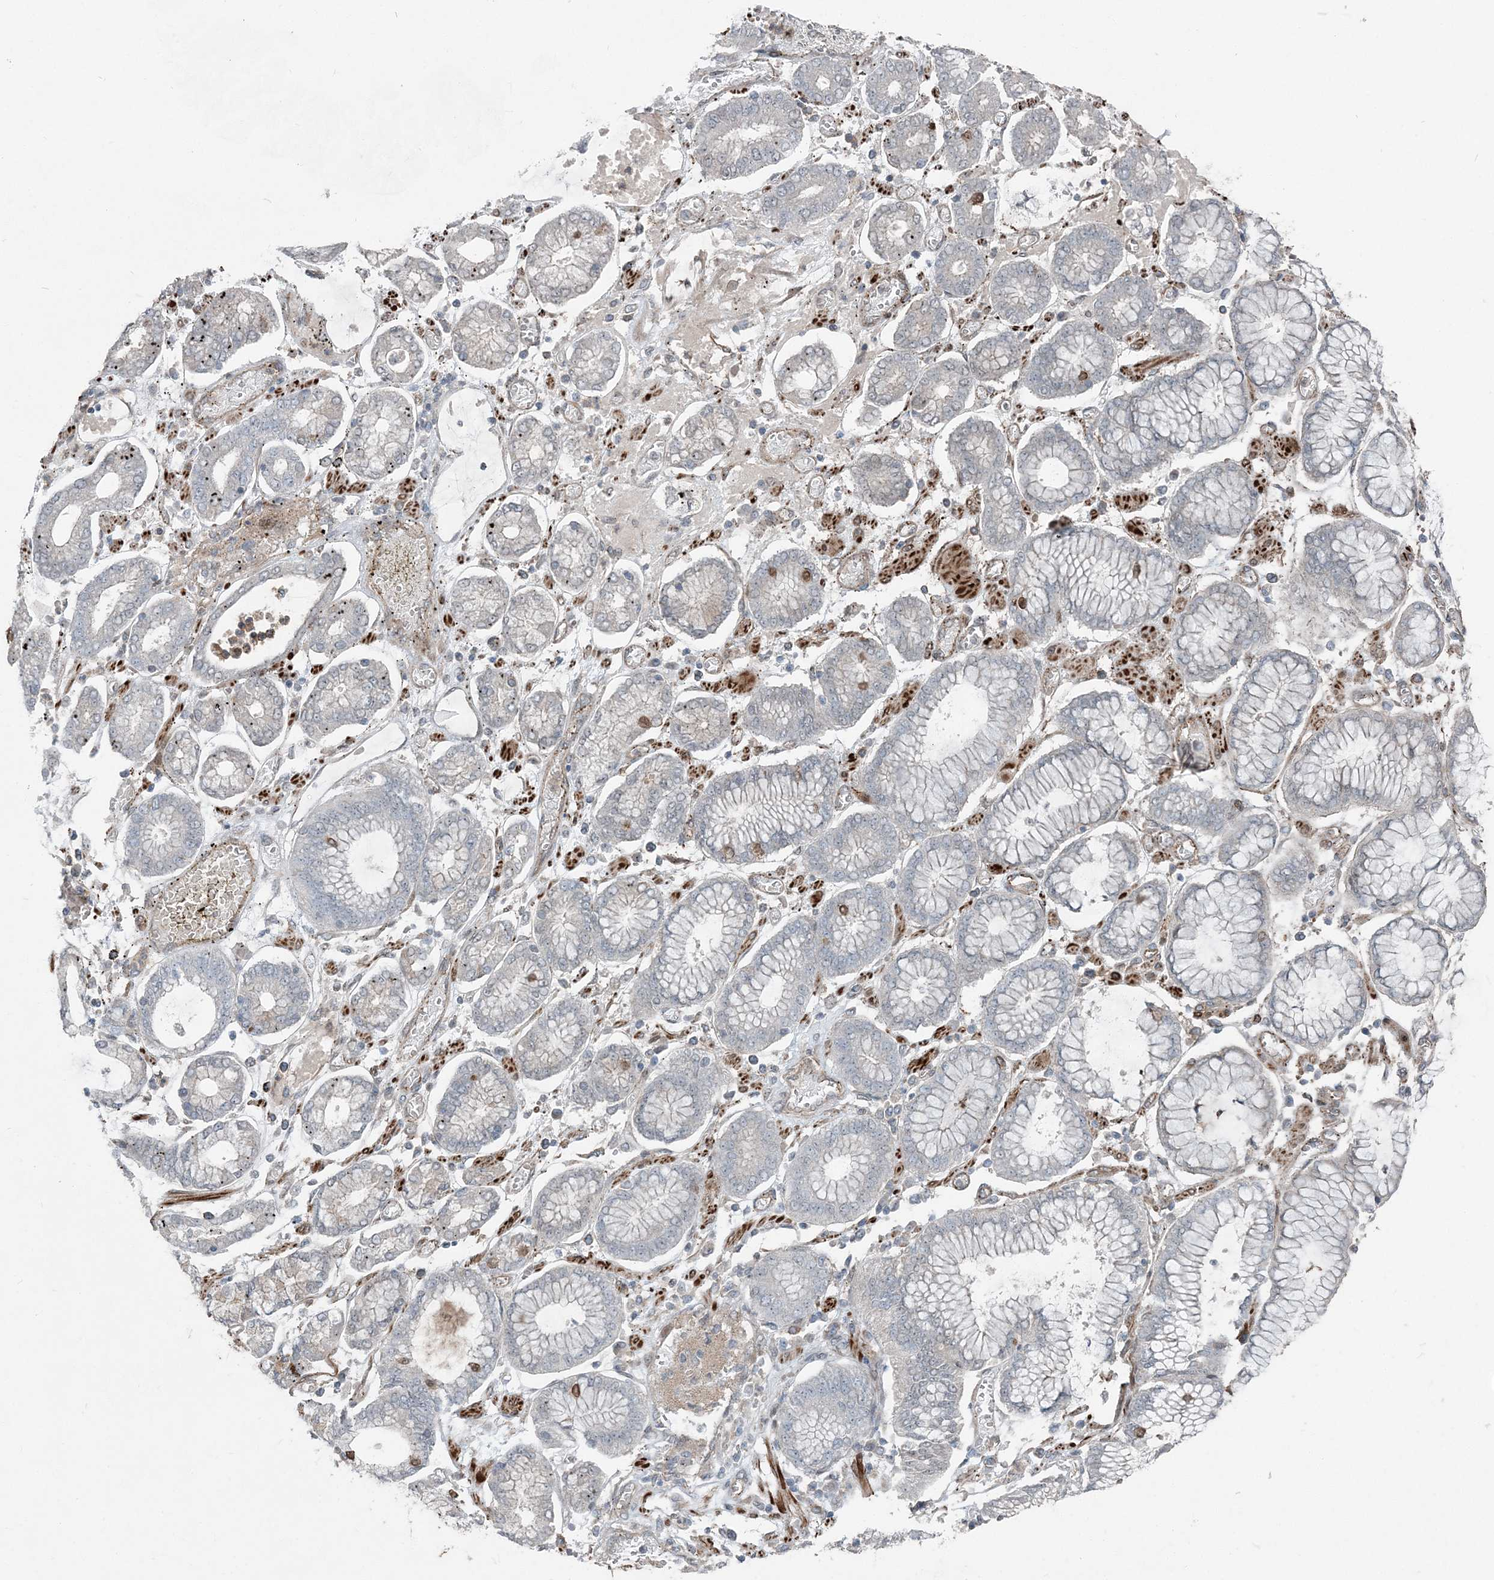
{"staining": {"intensity": "negative", "quantity": "none", "location": "none"}, "tissue": "stomach cancer", "cell_type": "Tumor cells", "image_type": "cancer", "snomed": [{"axis": "morphology", "description": "Adenocarcinoma, NOS"}, {"axis": "topography", "description": "Stomach"}], "caption": "IHC photomicrograph of neoplastic tissue: human stomach cancer stained with DAB exhibits no significant protein positivity in tumor cells.", "gene": "FBXL17", "patient": {"sex": "male", "age": 76}}